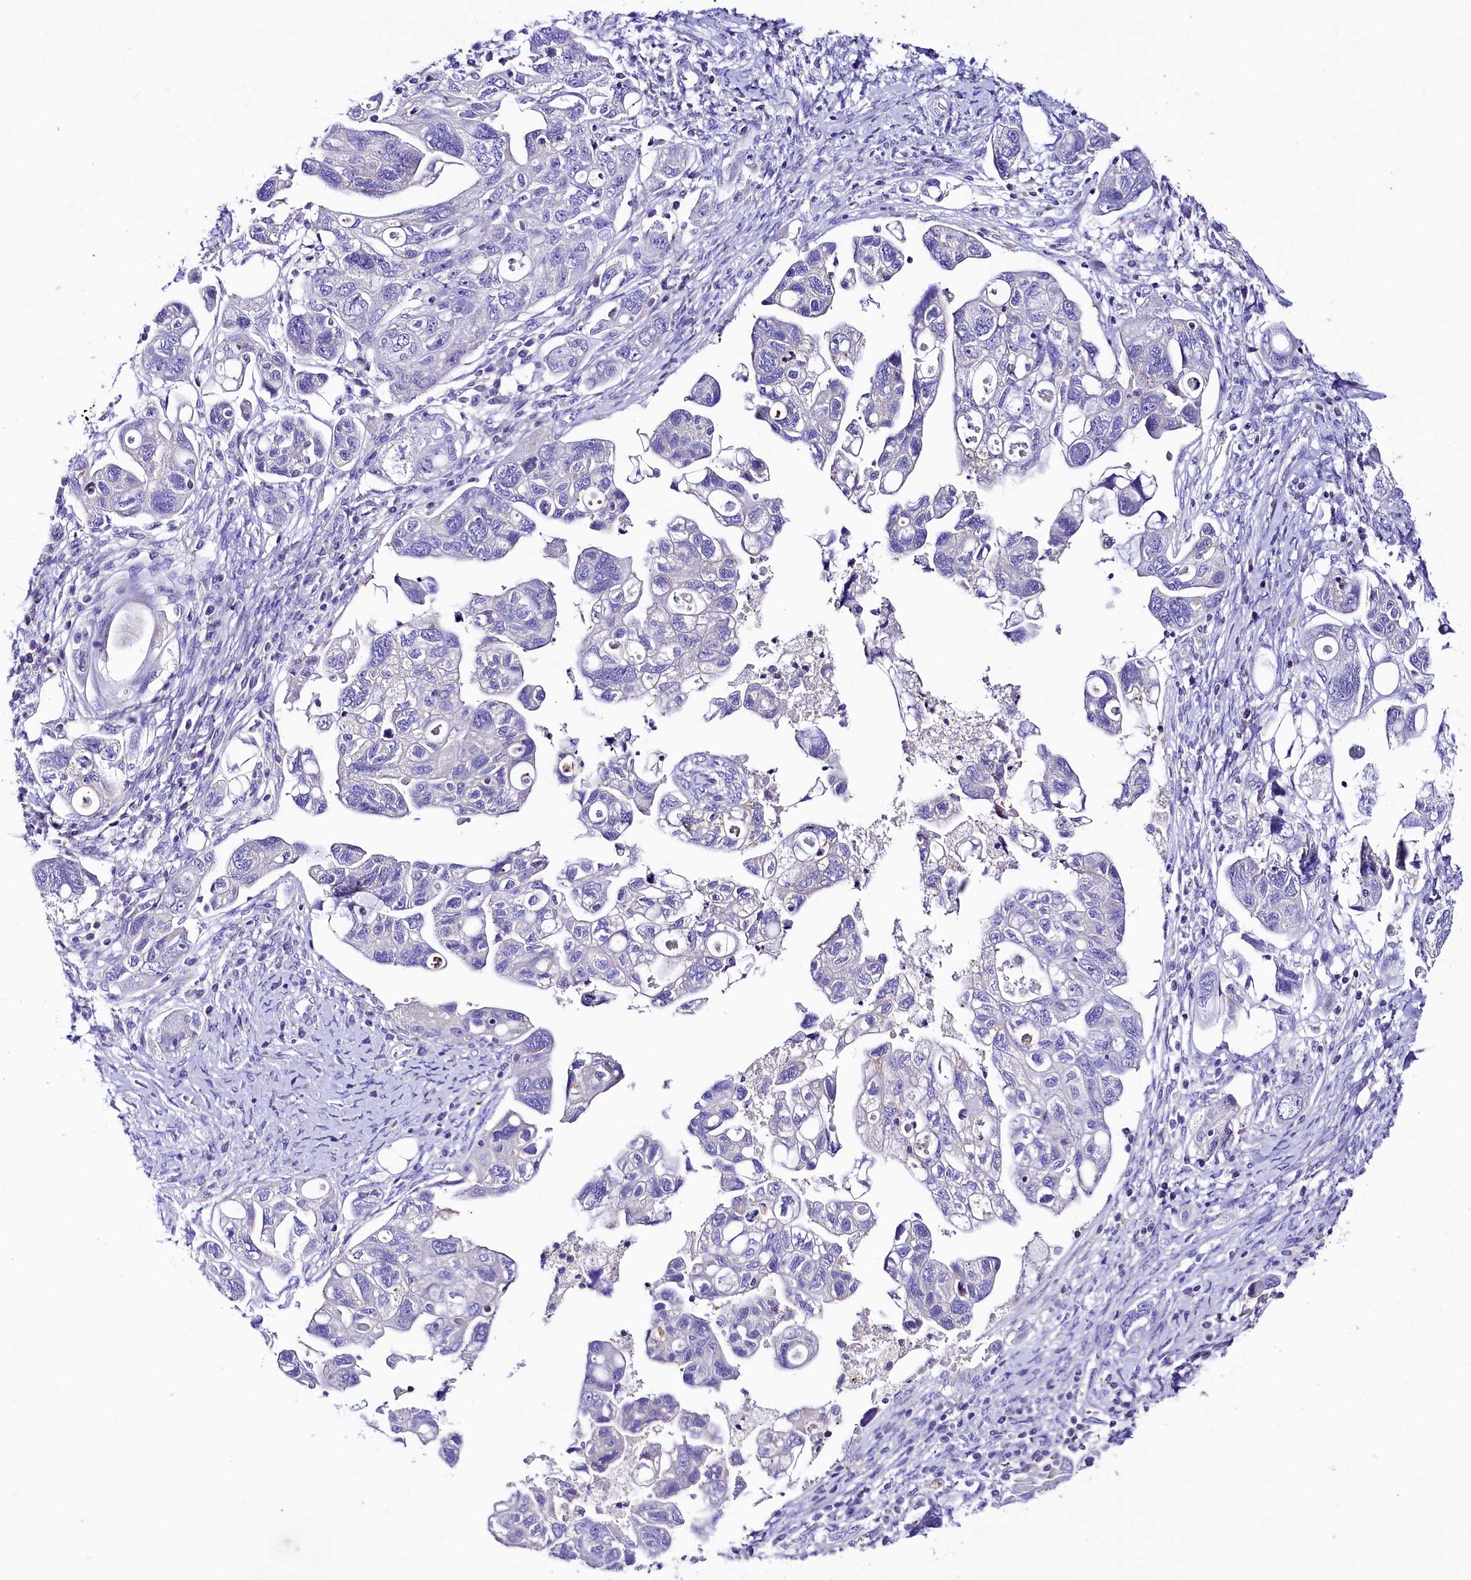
{"staining": {"intensity": "negative", "quantity": "none", "location": "none"}, "tissue": "ovarian cancer", "cell_type": "Tumor cells", "image_type": "cancer", "snomed": [{"axis": "morphology", "description": "Carcinoma, NOS"}, {"axis": "morphology", "description": "Cystadenocarcinoma, serous, NOS"}, {"axis": "topography", "description": "Ovary"}], "caption": "DAB immunohistochemical staining of serous cystadenocarcinoma (ovarian) displays no significant staining in tumor cells.", "gene": "ABHD5", "patient": {"sex": "female", "age": 69}}